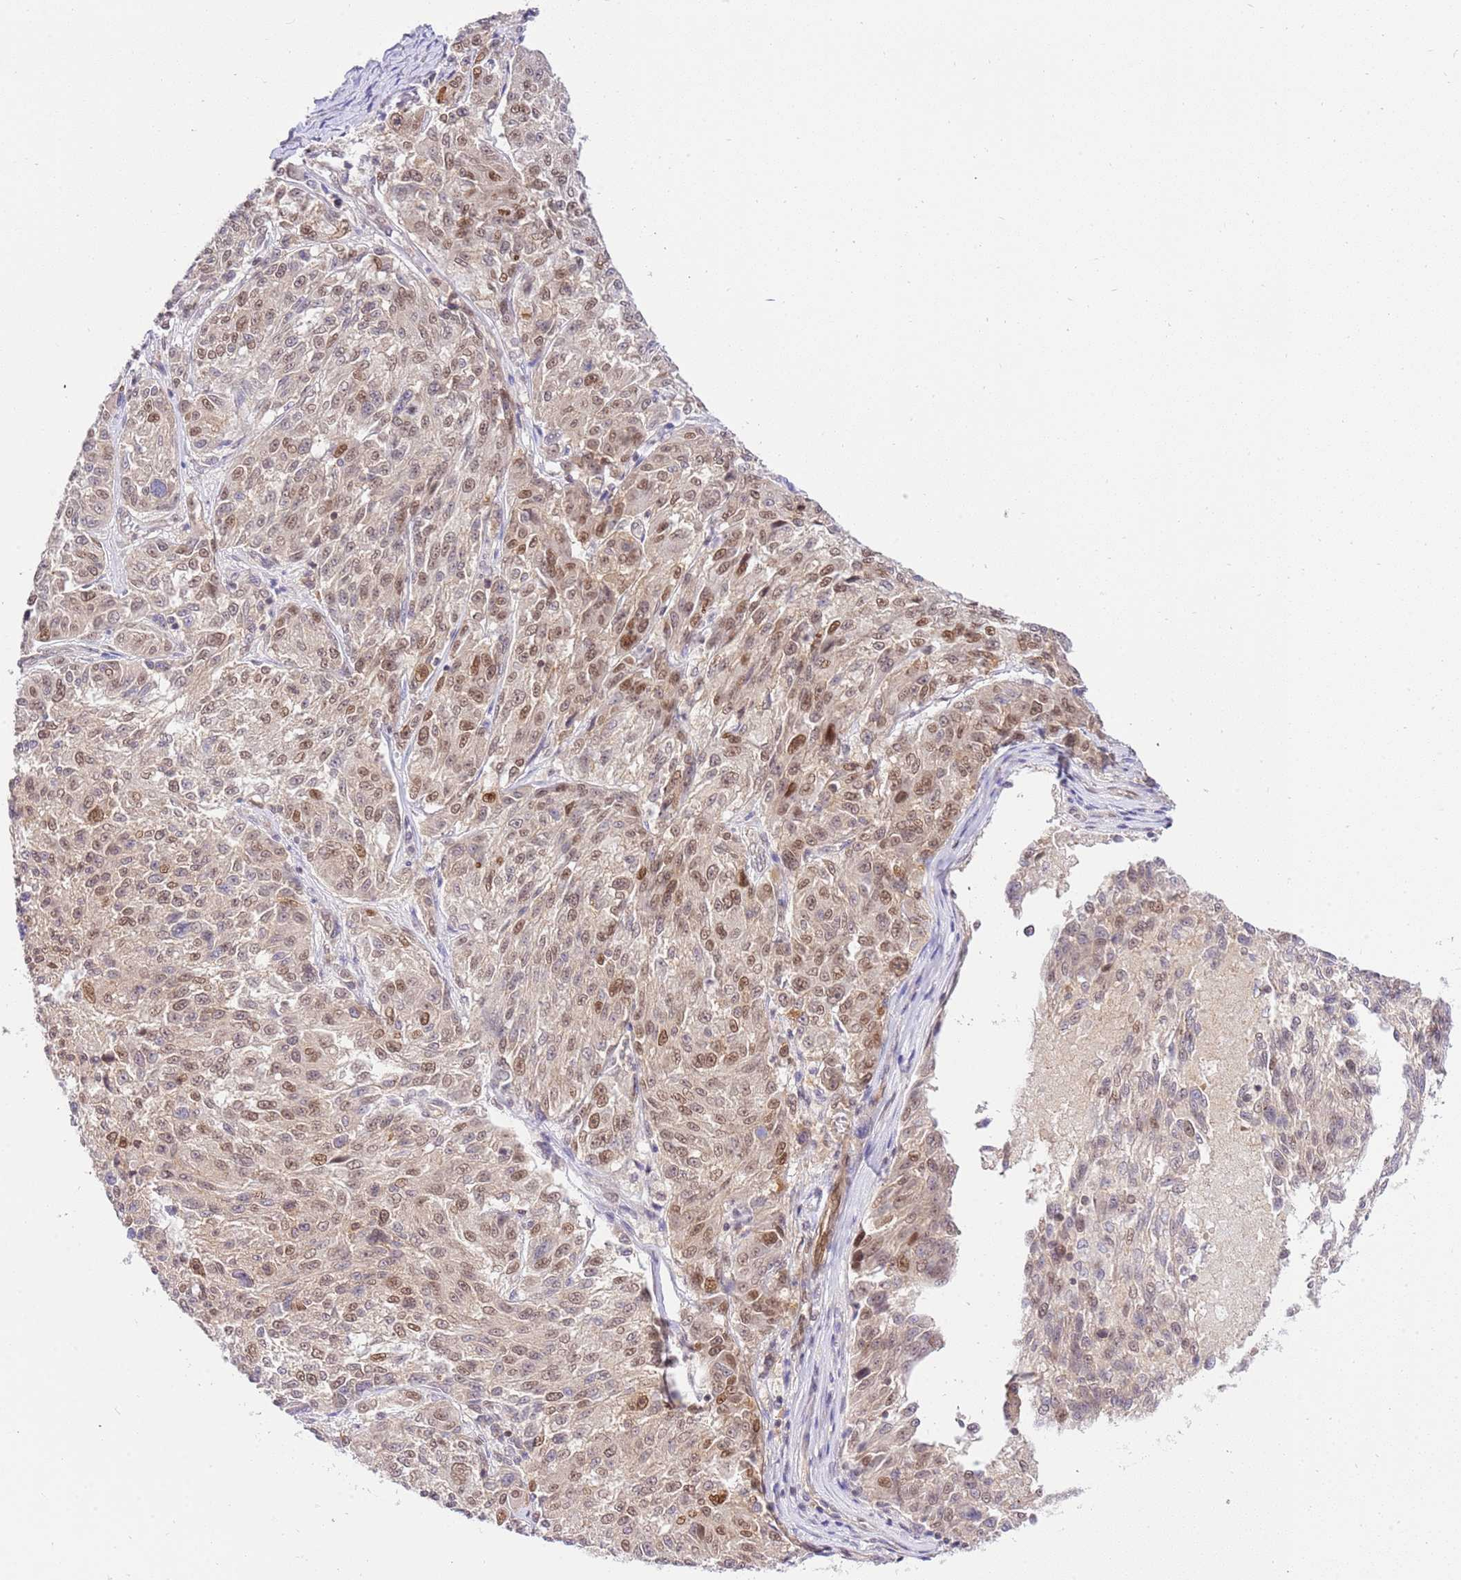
{"staining": {"intensity": "moderate", "quantity": "25%-75%", "location": "nuclear"}, "tissue": "melanoma", "cell_type": "Tumor cells", "image_type": "cancer", "snomed": [{"axis": "morphology", "description": "Malignant melanoma, NOS"}, {"axis": "topography", "description": "Skin"}], "caption": "Human malignant melanoma stained for a protein (brown) demonstrates moderate nuclear positive positivity in approximately 25%-75% of tumor cells.", "gene": "TRIM37", "patient": {"sex": "male", "age": 53}}